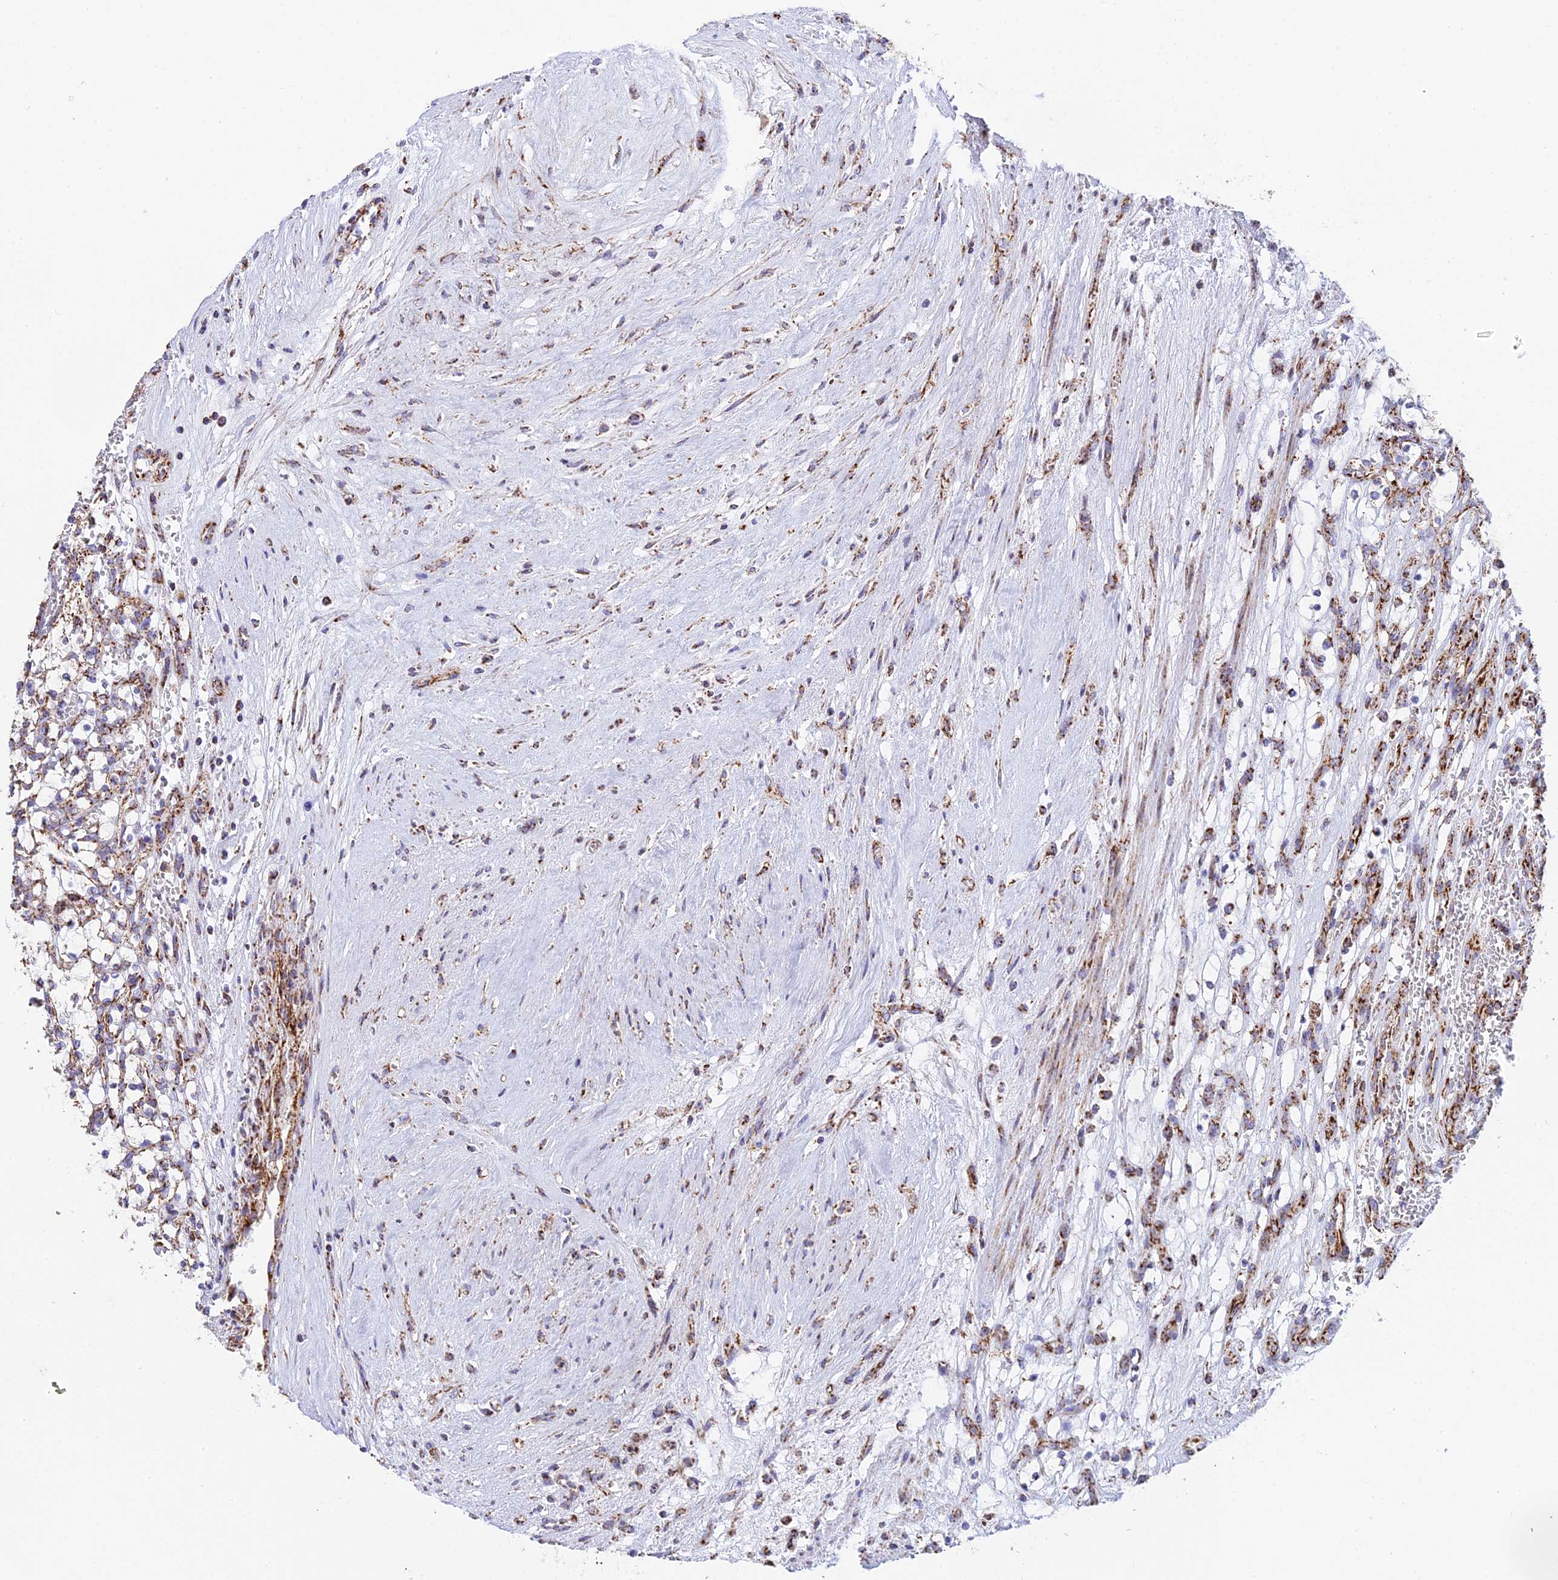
{"staining": {"intensity": "moderate", "quantity": "25%-75%", "location": "cytoplasmic/membranous"}, "tissue": "renal cancer", "cell_type": "Tumor cells", "image_type": "cancer", "snomed": [{"axis": "morphology", "description": "Adenocarcinoma, NOS"}, {"axis": "topography", "description": "Kidney"}], "caption": "Immunohistochemical staining of renal adenocarcinoma reveals medium levels of moderate cytoplasmic/membranous positivity in about 25%-75% of tumor cells.", "gene": "CHCHD3", "patient": {"sex": "female", "age": 69}}